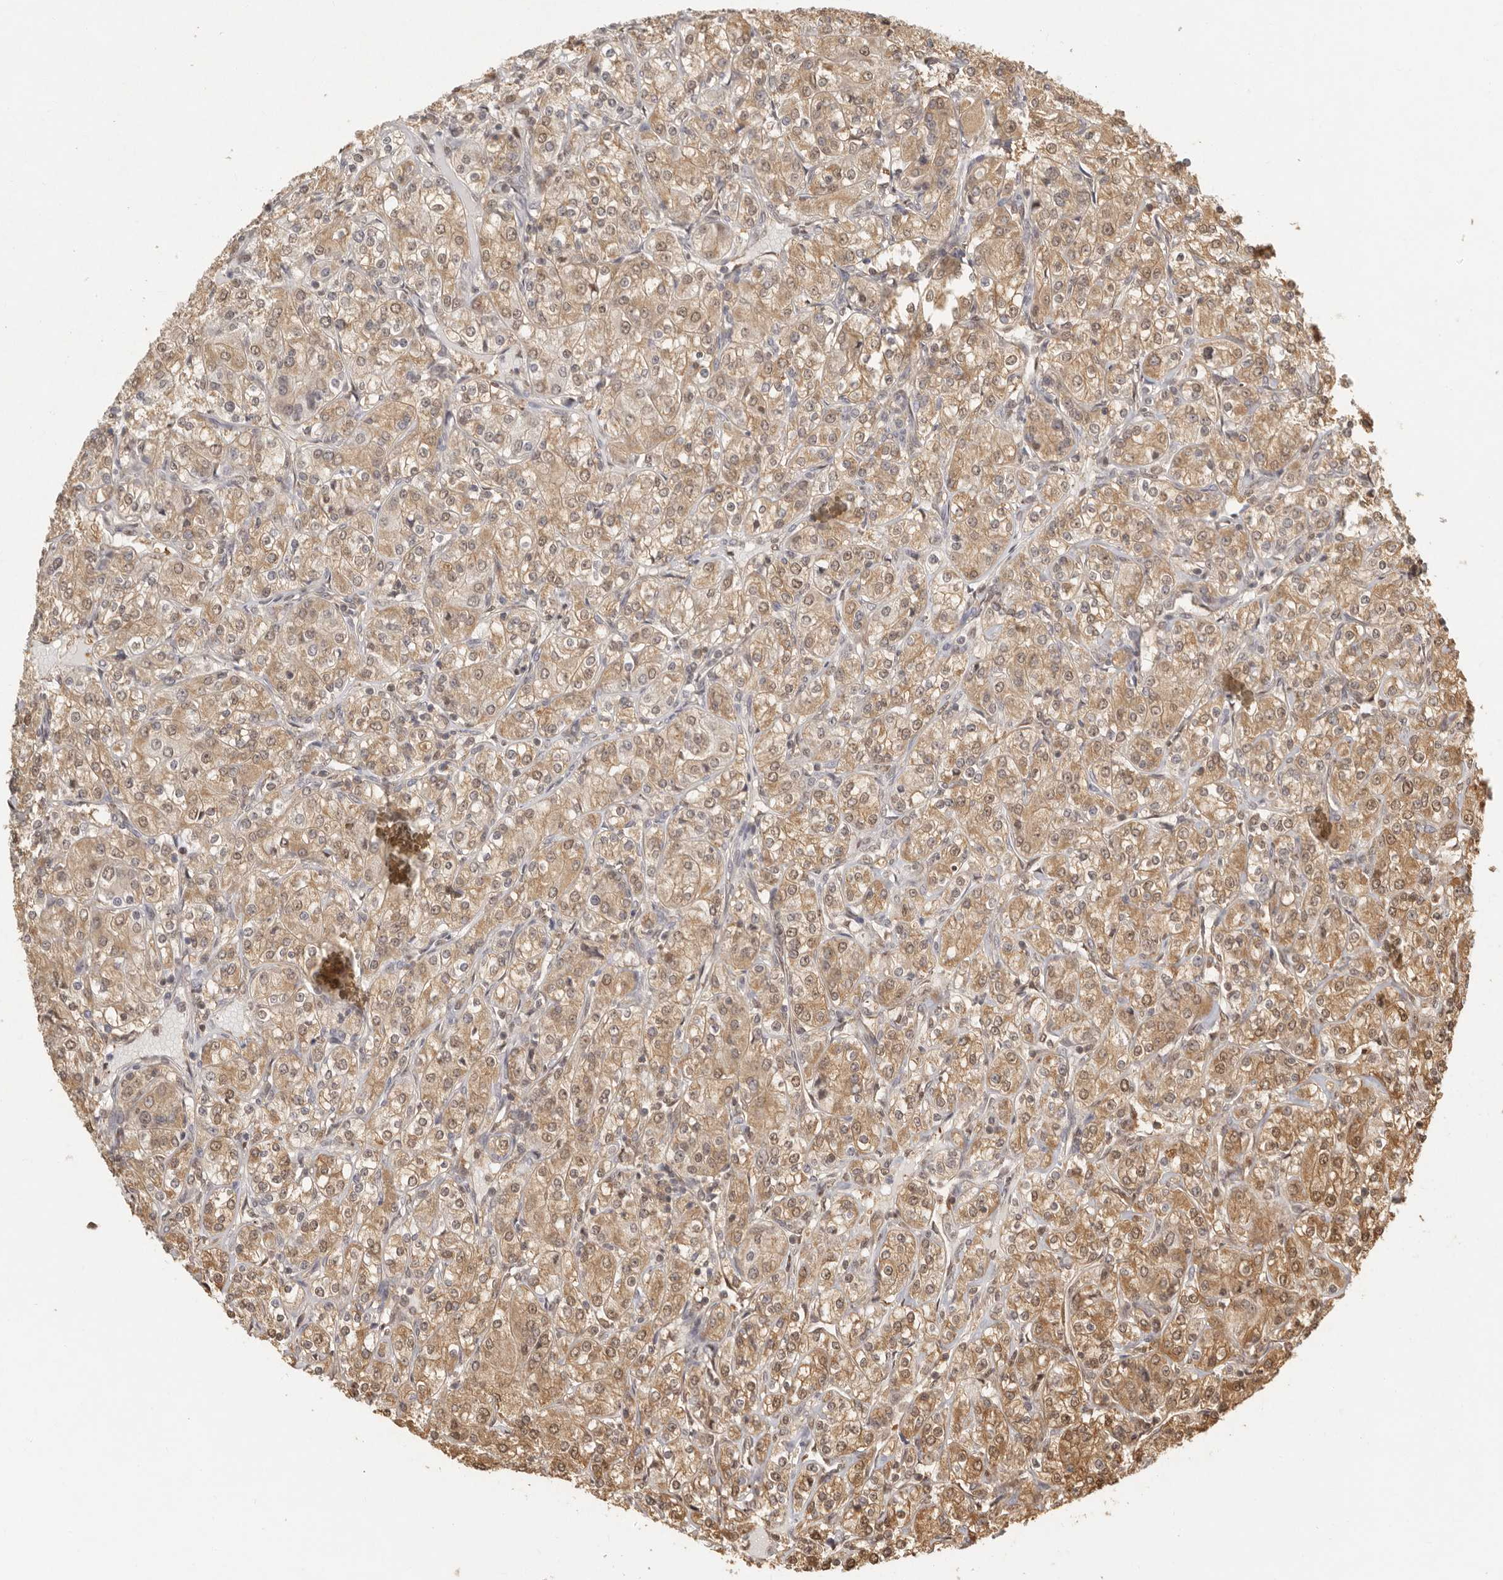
{"staining": {"intensity": "moderate", "quantity": ">75%", "location": "cytoplasmic/membranous,nuclear"}, "tissue": "renal cancer", "cell_type": "Tumor cells", "image_type": "cancer", "snomed": [{"axis": "morphology", "description": "Adenocarcinoma, NOS"}, {"axis": "topography", "description": "Kidney"}], "caption": "Protein expression by immunohistochemistry reveals moderate cytoplasmic/membranous and nuclear expression in about >75% of tumor cells in renal cancer (adenocarcinoma). The protein of interest is shown in brown color, while the nuclei are stained blue.", "gene": "PSMA5", "patient": {"sex": "male", "age": 77}}